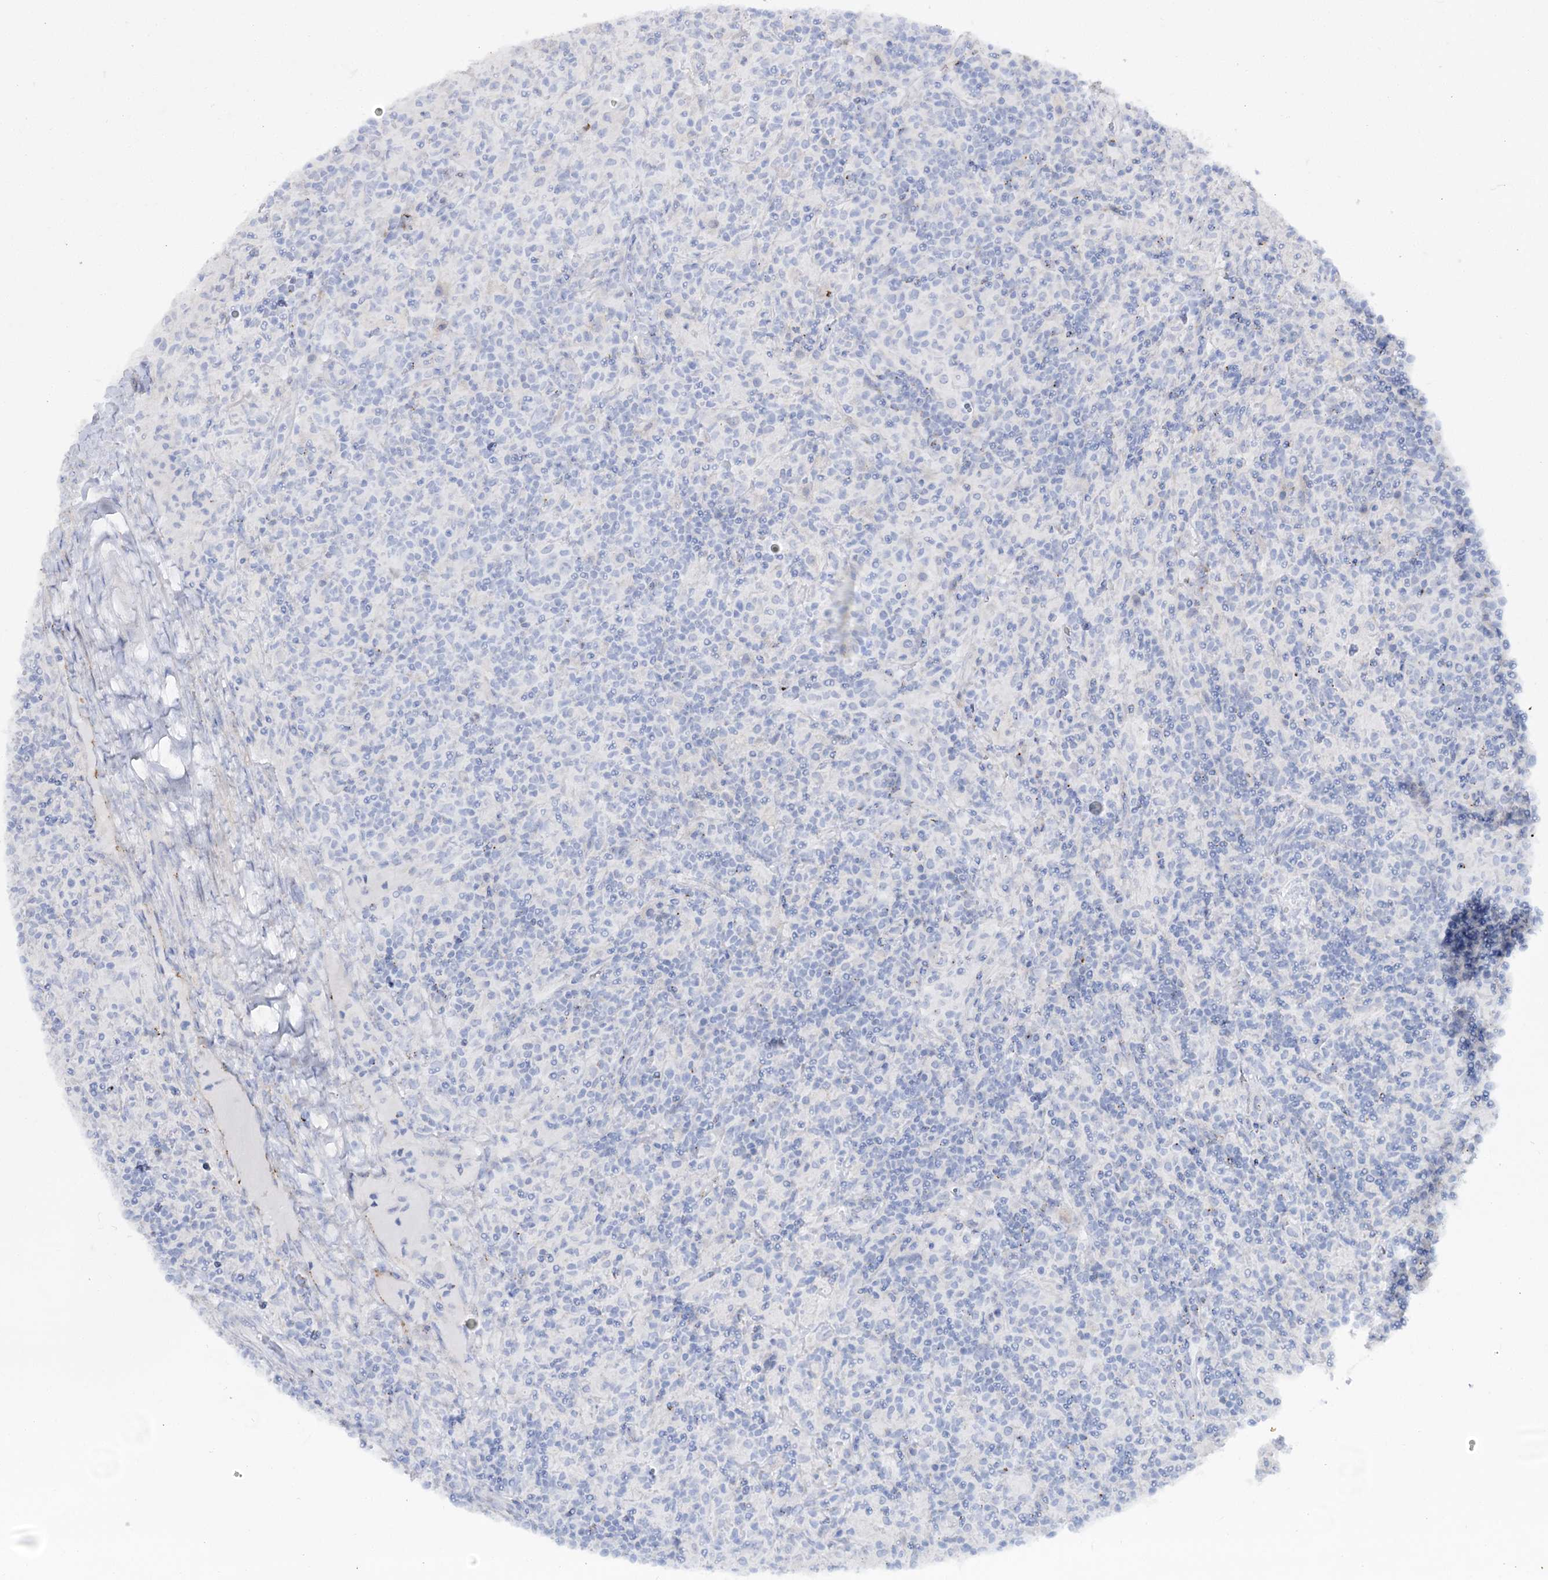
{"staining": {"intensity": "negative", "quantity": "none", "location": "none"}, "tissue": "lymphoma", "cell_type": "Tumor cells", "image_type": "cancer", "snomed": [{"axis": "morphology", "description": "Hodgkin's disease, NOS"}, {"axis": "topography", "description": "Lymph node"}], "caption": "Immunohistochemical staining of Hodgkin's disease shows no significant expression in tumor cells.", "gene": "SLC3A1", "patient": {"sex": "male", "age": 70}}